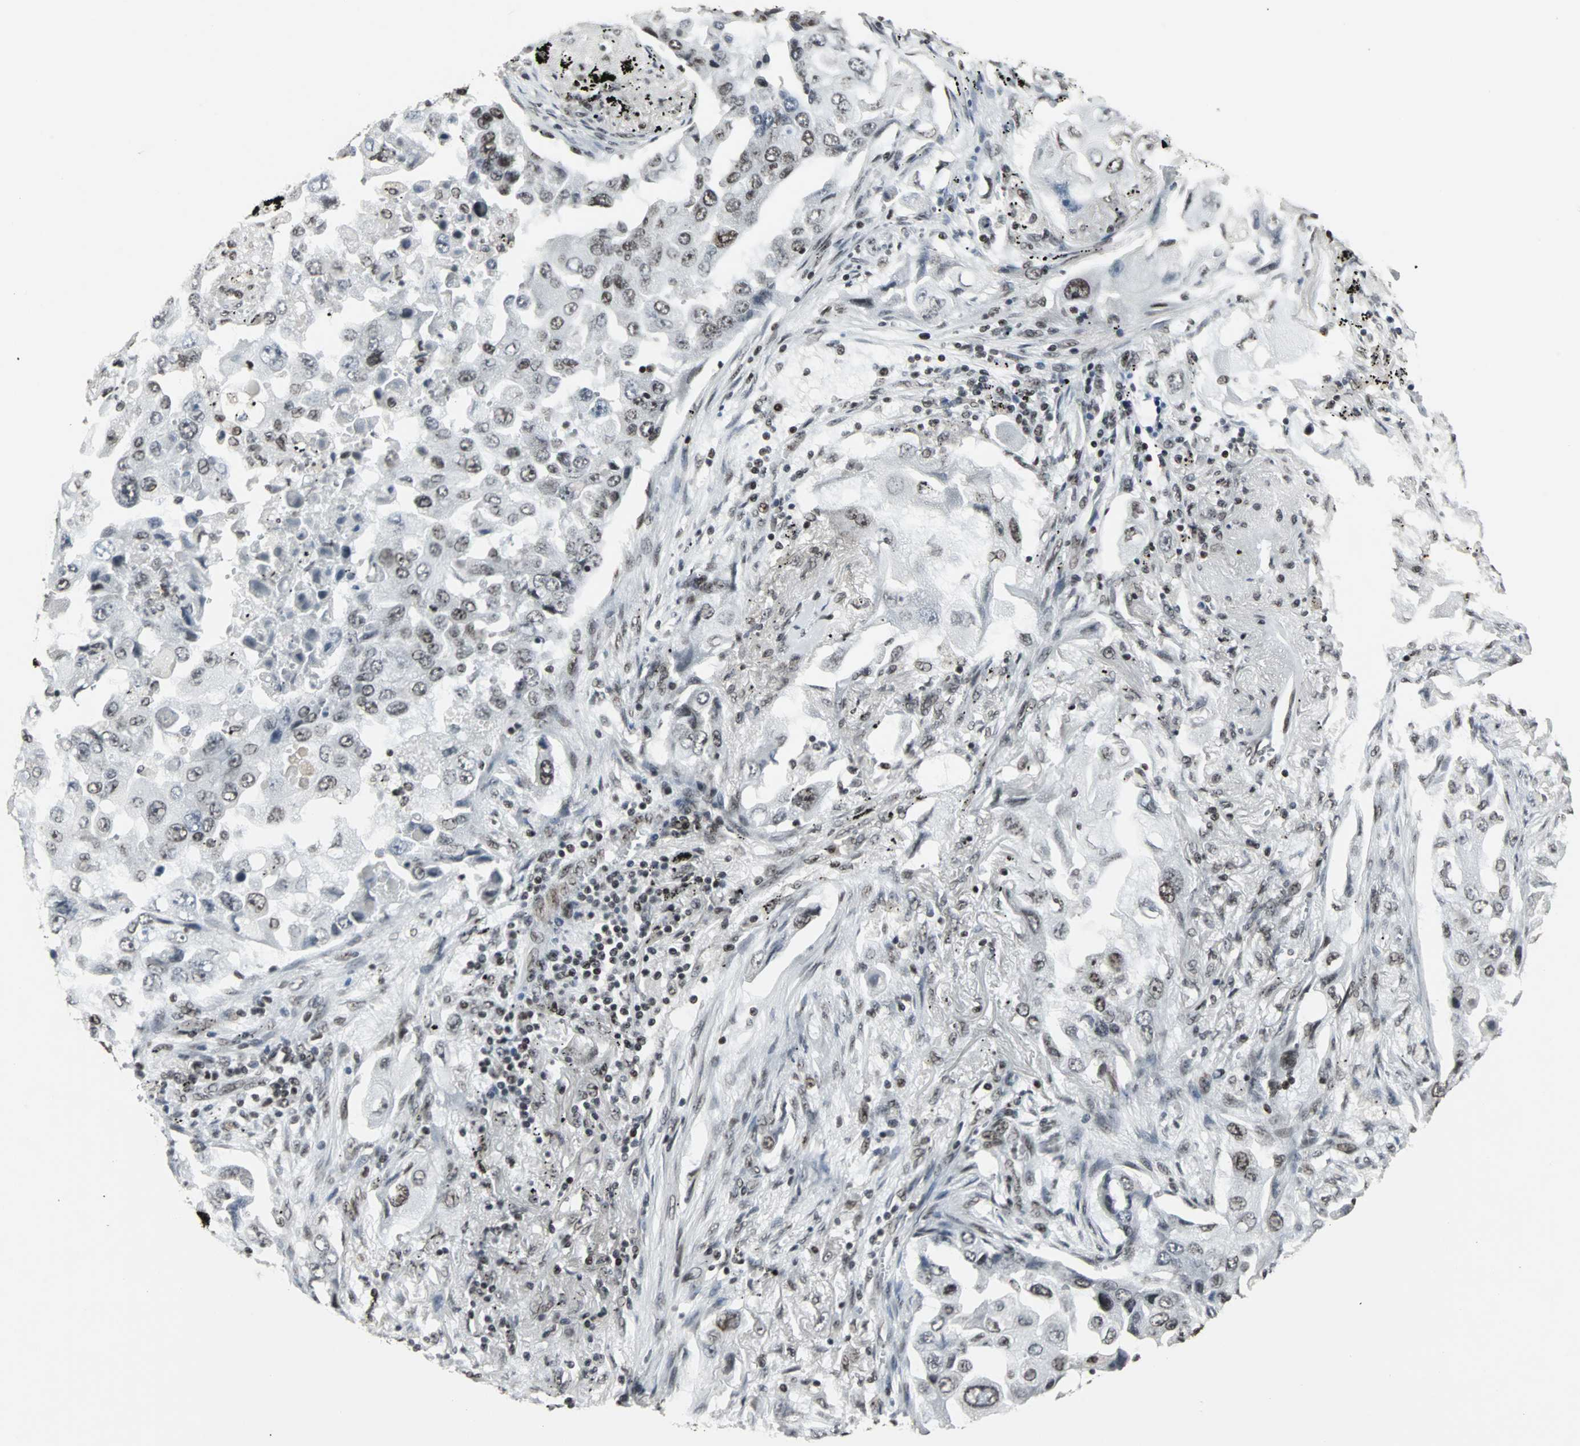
{"staining": {"intensity": "weak", "quantity": ">75%", "location": "nuclear"}, "tissue": "lung cancer", "cell_type": "Tumor cells", "image_type": "cancer", "snomed": [{"axis": "morphology", "description": "Adenocarcinoma, NOS"}, {"axis": "topography", "description": "Lung"}], "caption": "Human lung adenocarcinoma stained with a brown dye exhibits weak nuclear positive positivity in approximately >75% of tumor cells.", "gene": "PNKP", "patient": {"sex": "female", "age": 65}}